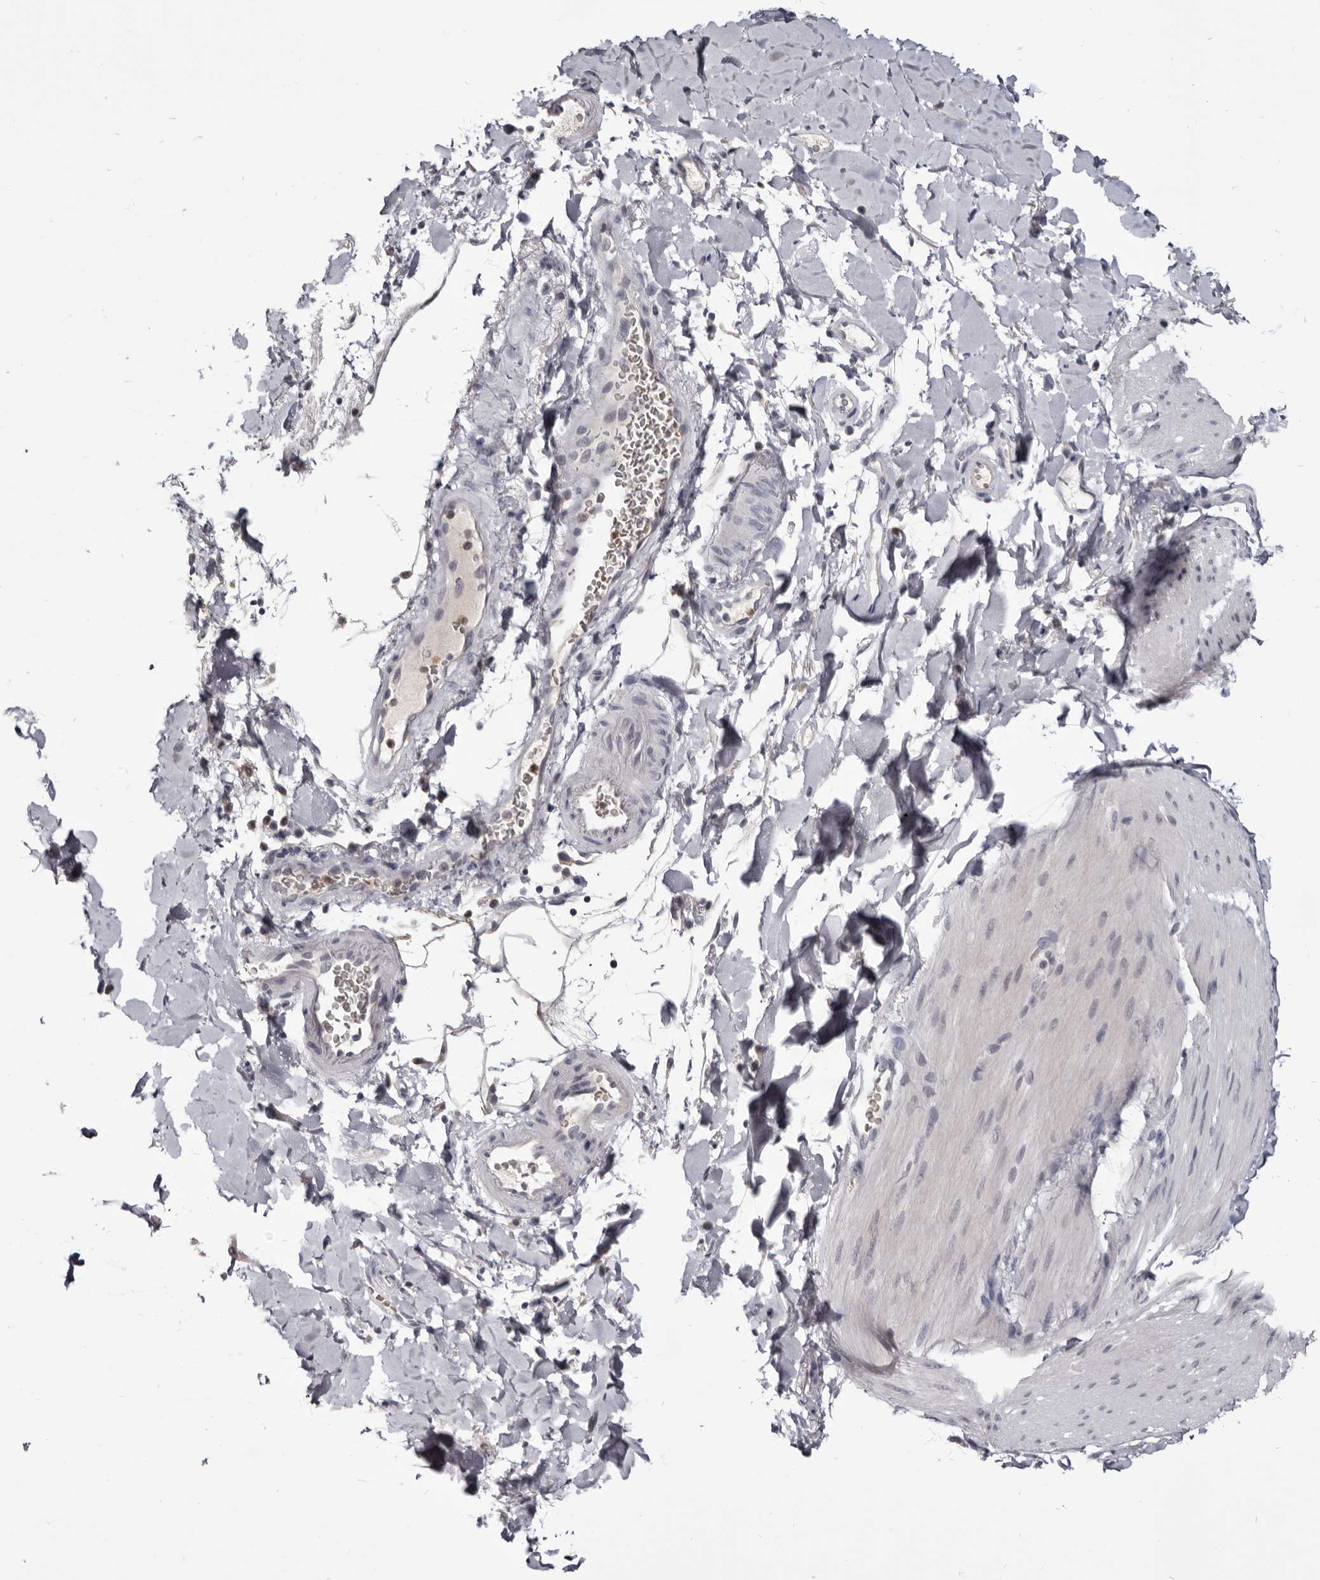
{"staining": {"intensity": "negative", "quantity": "none", "location": "none"}, "tissue": "smooth muscle", "cell_type": "Smooth muscle cells", "image_type": "normal", "snomed": [{"axis": "morphology", "description": "Normal tissue, NOS"}, {"axis": "topography", "description": "Smooth muscle"}, {"axis": "topography", "description": "Small intestine"}], "caption": "Immunohistochemistry (IHC) image of unremarkable smooth muscle stained for a protein (brown), which displays no expression in smooth muscle cells. (DAB (3,3'-diaminobenzidine) IHC visualized using brightfield microscopy, high magnification).", "gene": "CGN", "patient": {"sex": "female", "age": 84}}